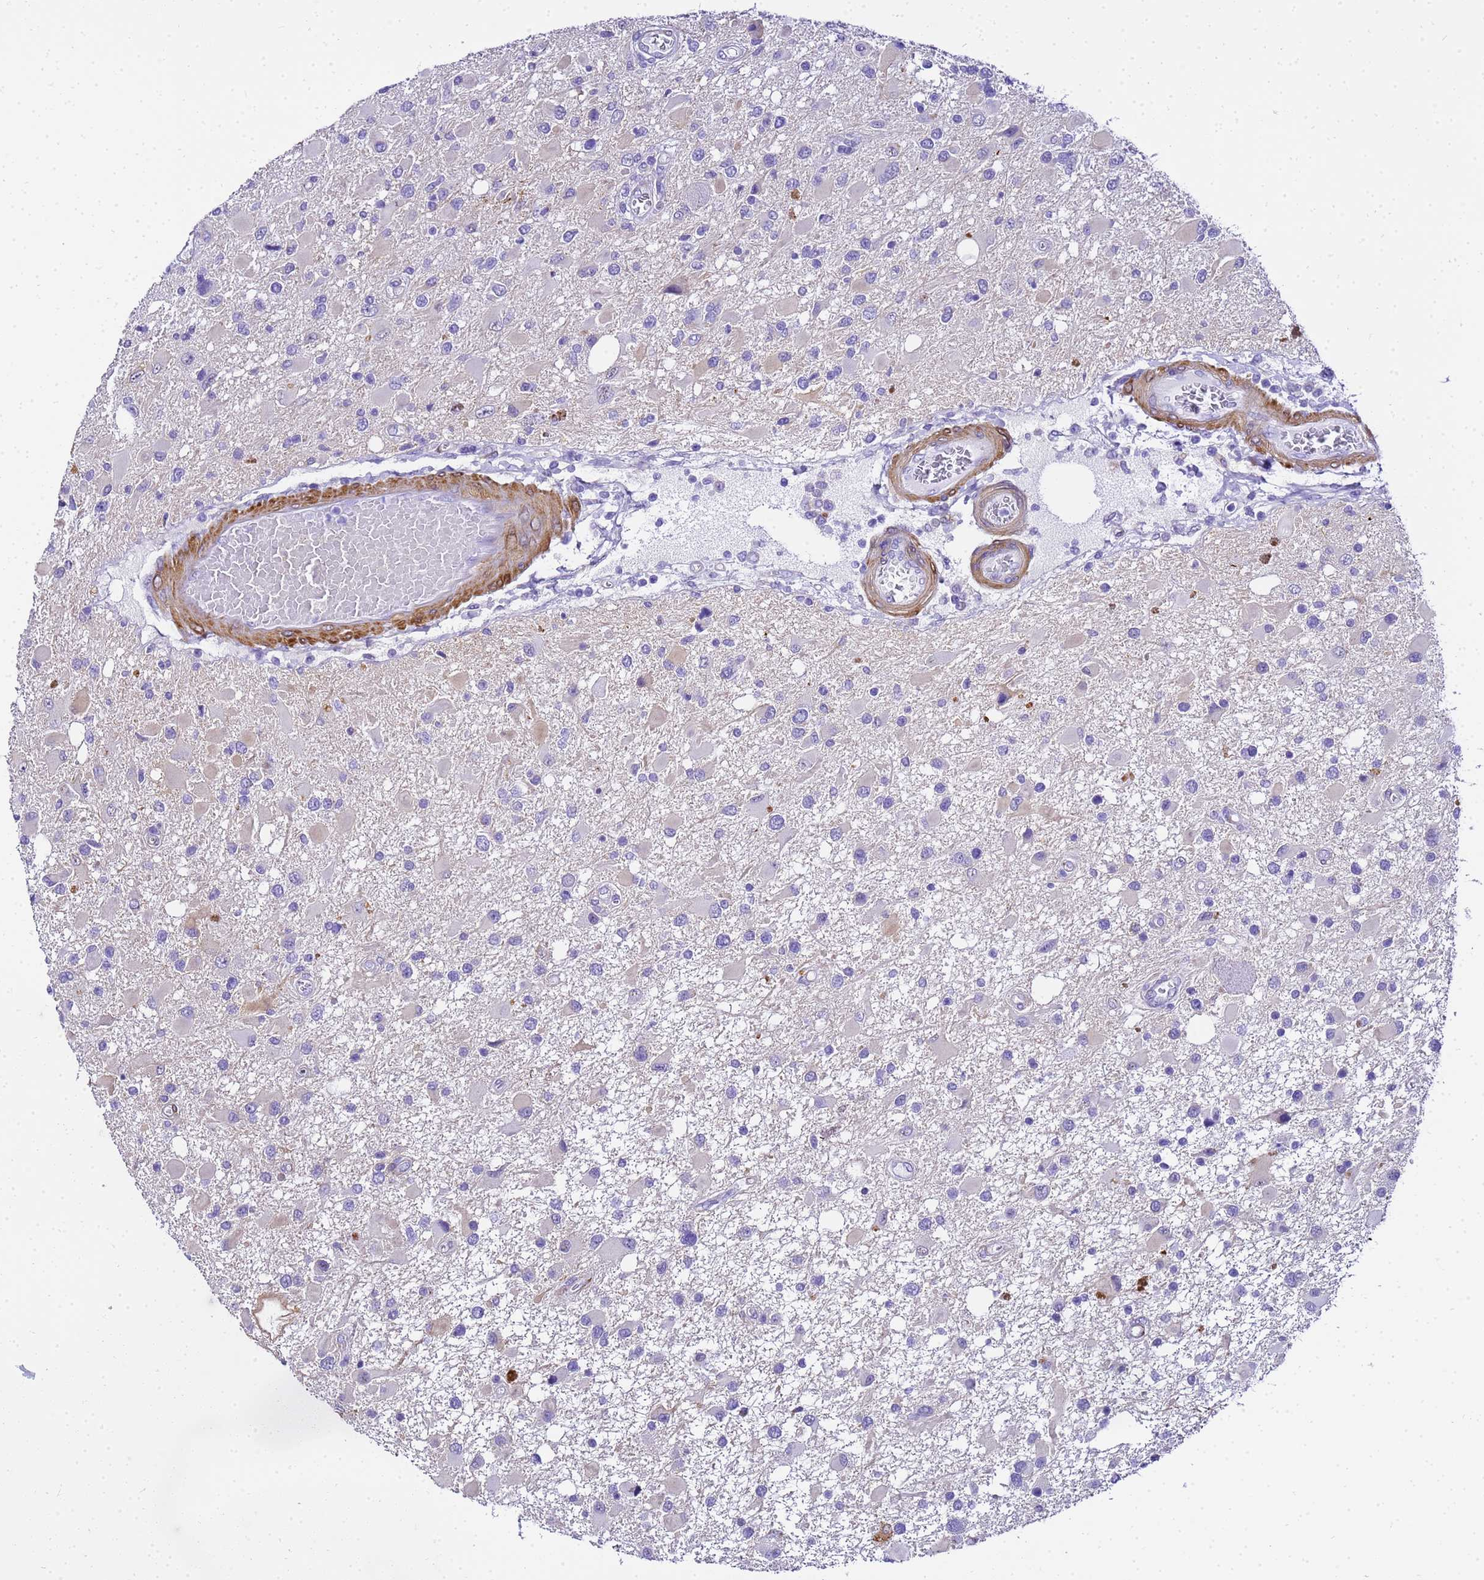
{"staining": {"intensity": "negative", "quantity": "none", "location": "none"}, "tissue": "glioma", "cell_type": "Tumor cells", "image_type": "cancer", "snomed": [{"axis": "morphology", "description": "Glioma, malignant, High grade"}, {"axis": "topography", "description": "Brain"}], "caption": "DAB immunohistochemical staining of malignant glioma (high-grade) exhibits no significant positivity in tumor cells.", "gene": "HSPB6", "patient": {"sex": "male", "age": 53}}